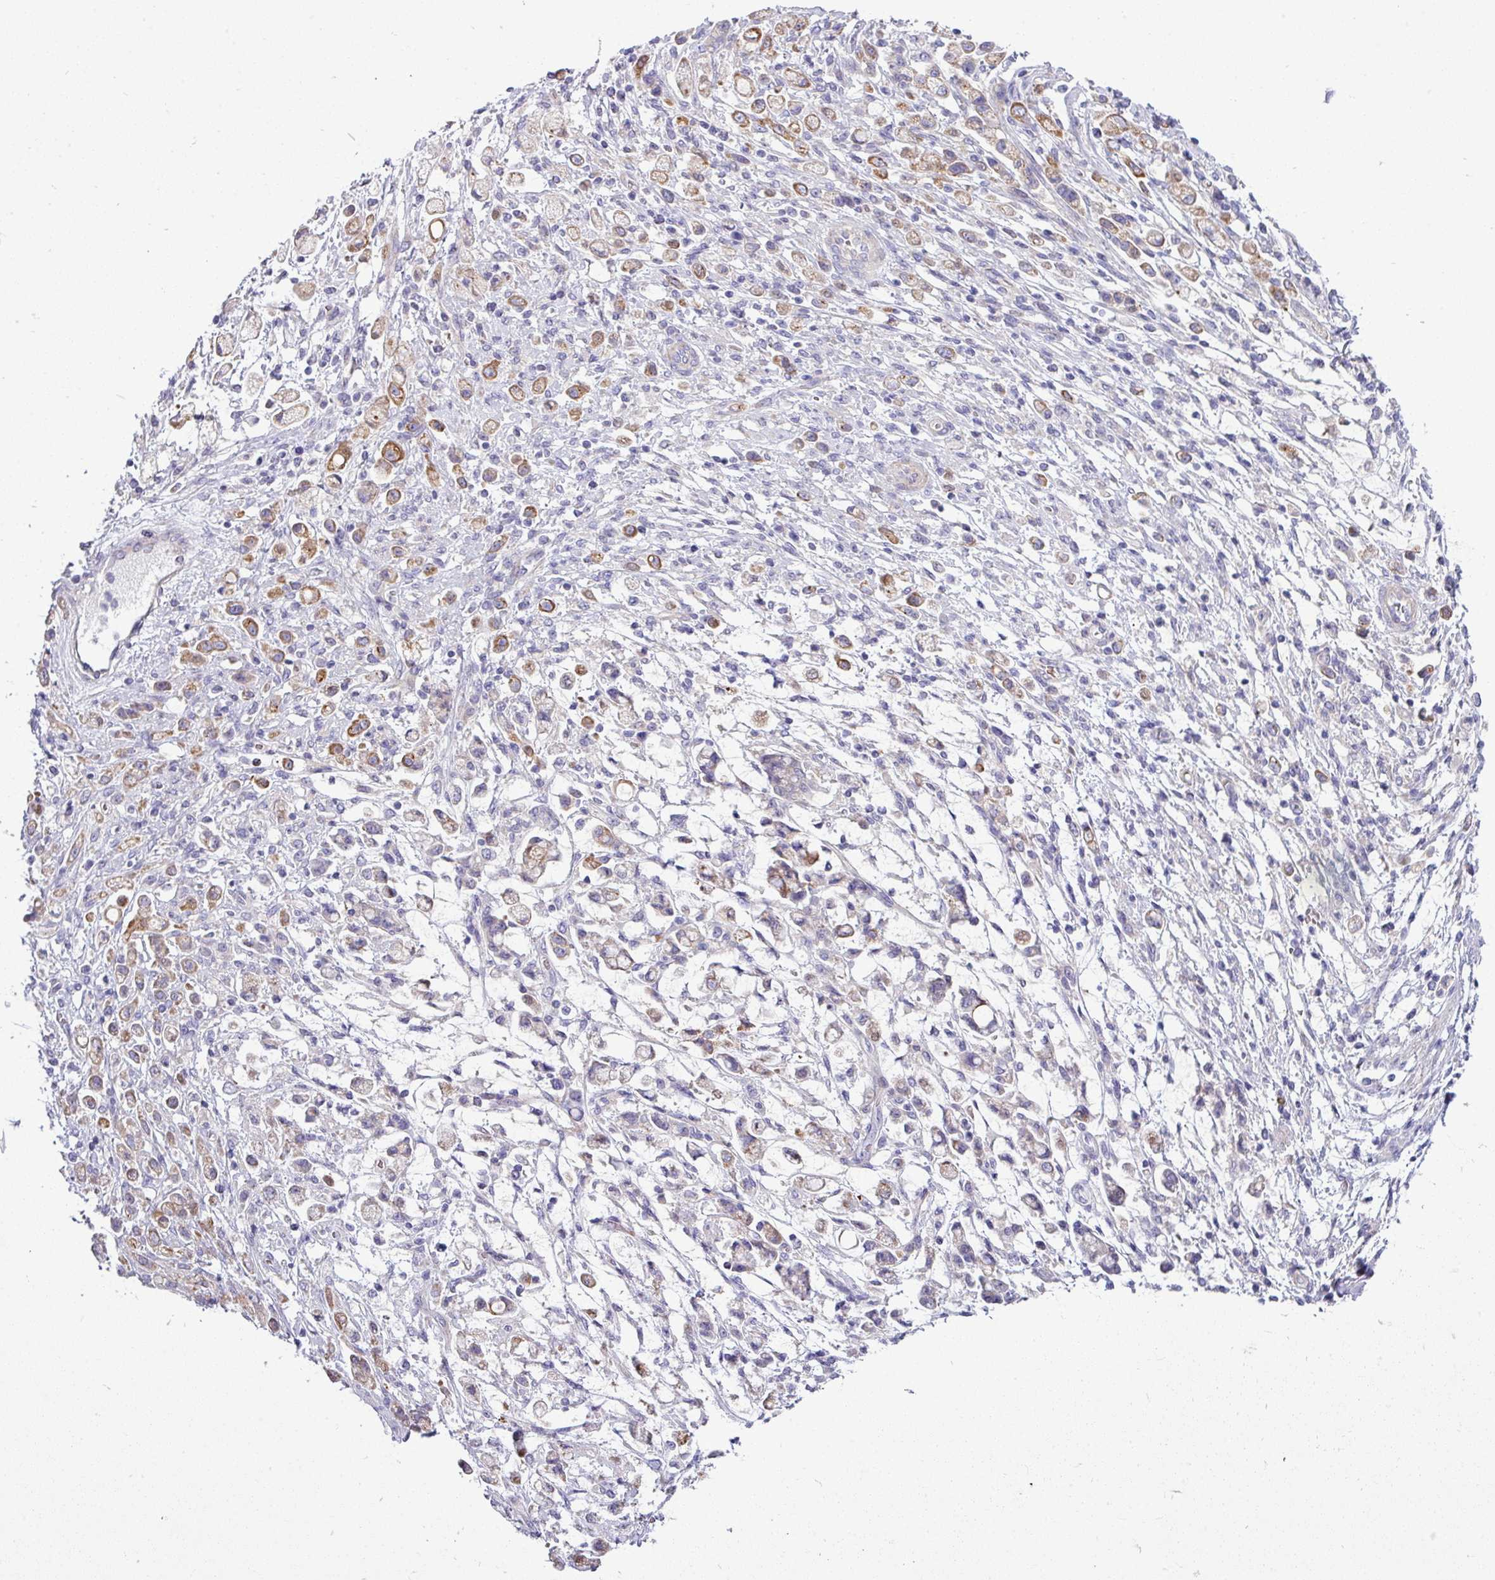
{"staining": {"intensity": "moderate", "quantity": ">75%", "location": "cytoplasmic/membranous"}, "tissue": "stomach cancer", "cell_type": "Tumor cells", "image_type": "cancer", "snomed": [{"axis": "morphology", "description": "Adenocarcinoma, NOS"}, {"axis": "topography", "description": "Stomach"}], "caption": "This photomicrograph shows immunohistochemistry (IHC) staining of stomach cancer (adenocarcinoma), with medium moderate cytoplasmic/membranous positivity in about >75% of tumor cells.", "gene": "ACAP3", "patient": {"sex": "female", "age": 60}}